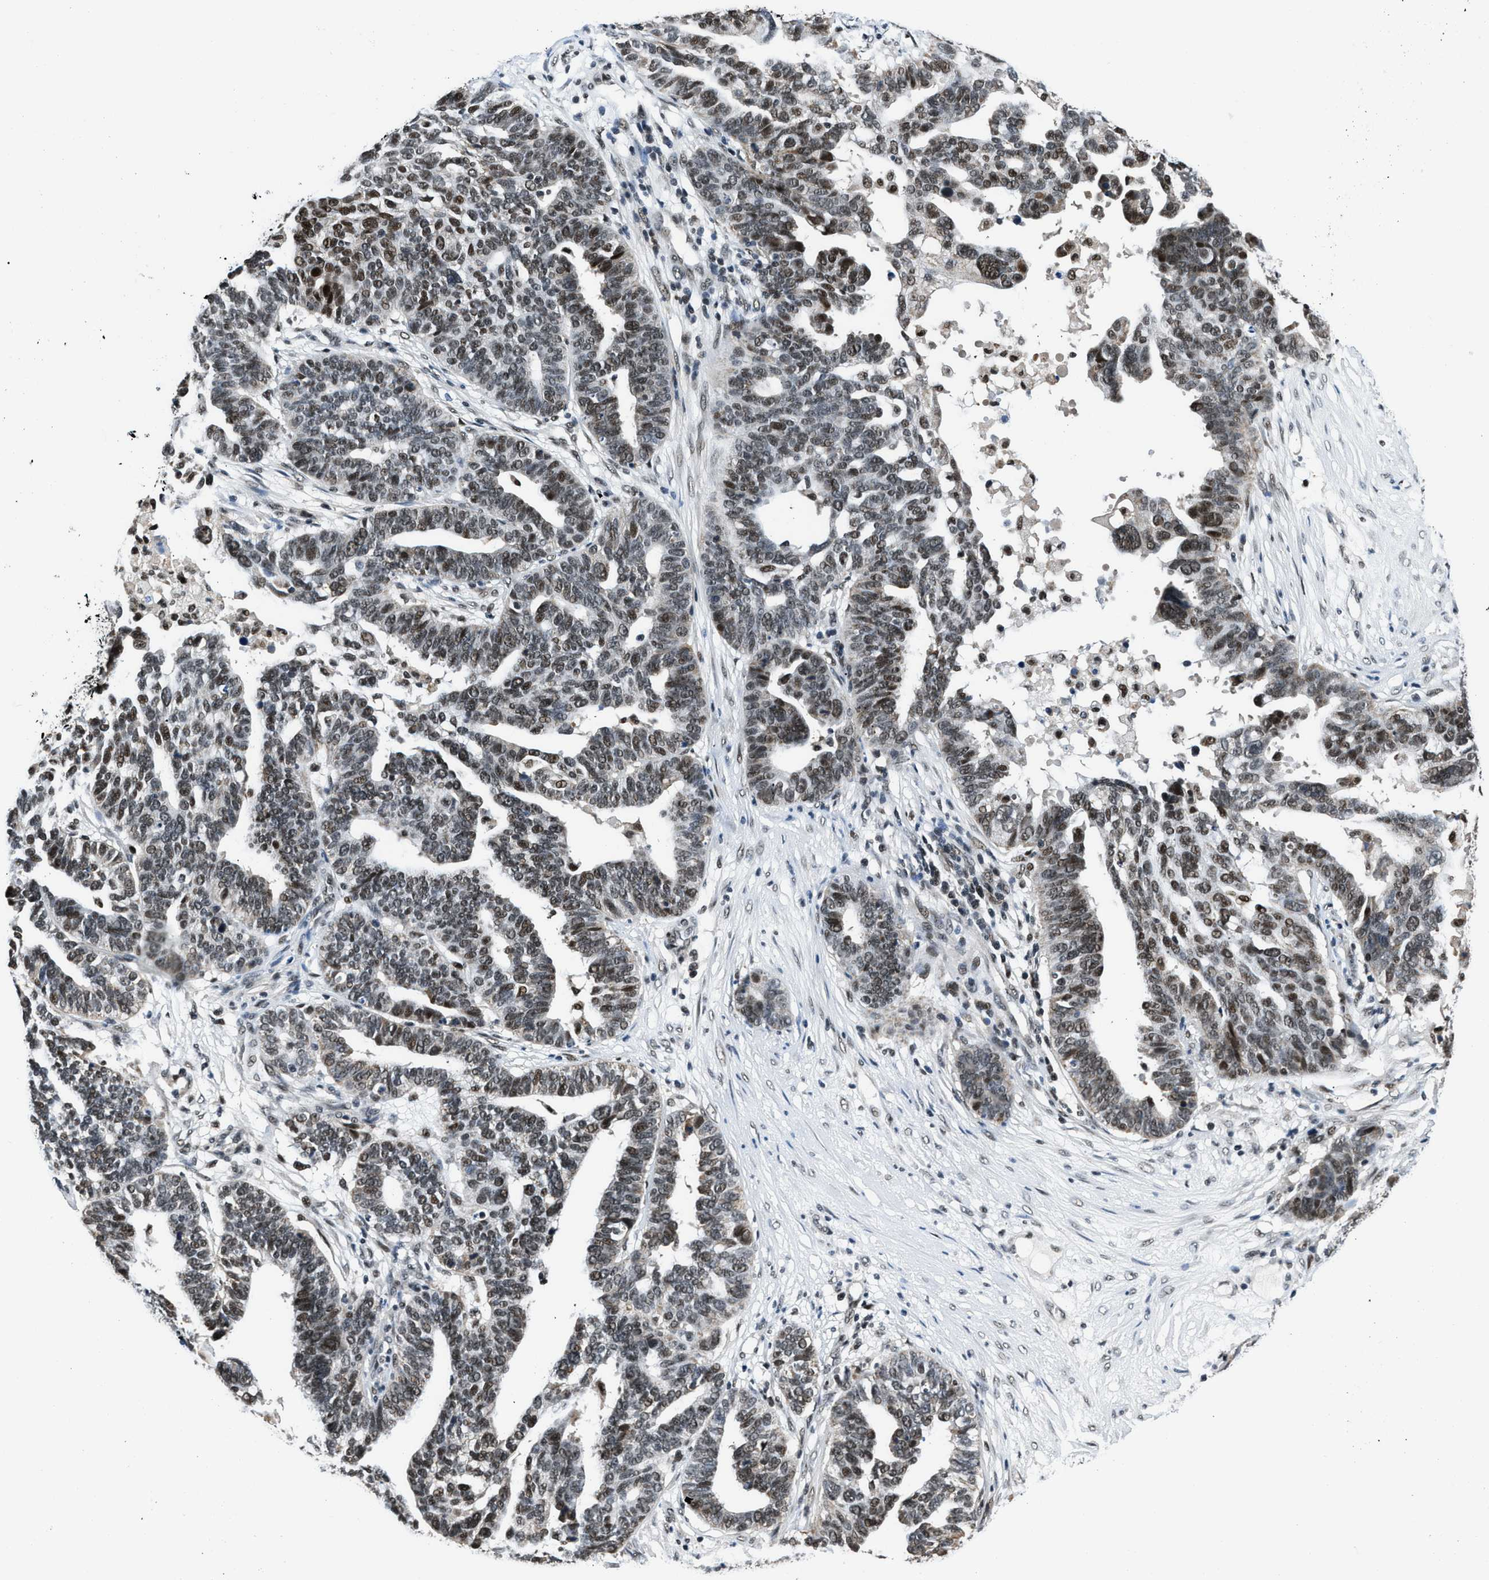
{"staining": {"intensity": "moderate", "quantity": ">75%", "location": "nuclear"}, "tissue": "ovarian cancer", "cell_type": "Tumor cells", "image_type": "cancer", "snomed": [{"axis": "morphology", "description": "Cystadenocarcinoma, serous, NOS"}, {"axis": "topography", "description": "Ovary"}], "caption": "Protein staining of ovarian cancer (serous cystadenocarcinoma) tissue shows moderate nuclear expression in about >75% of tumor cells.", "gene": "KDM3B", "patient": {"sex": "female", "age": 59}}